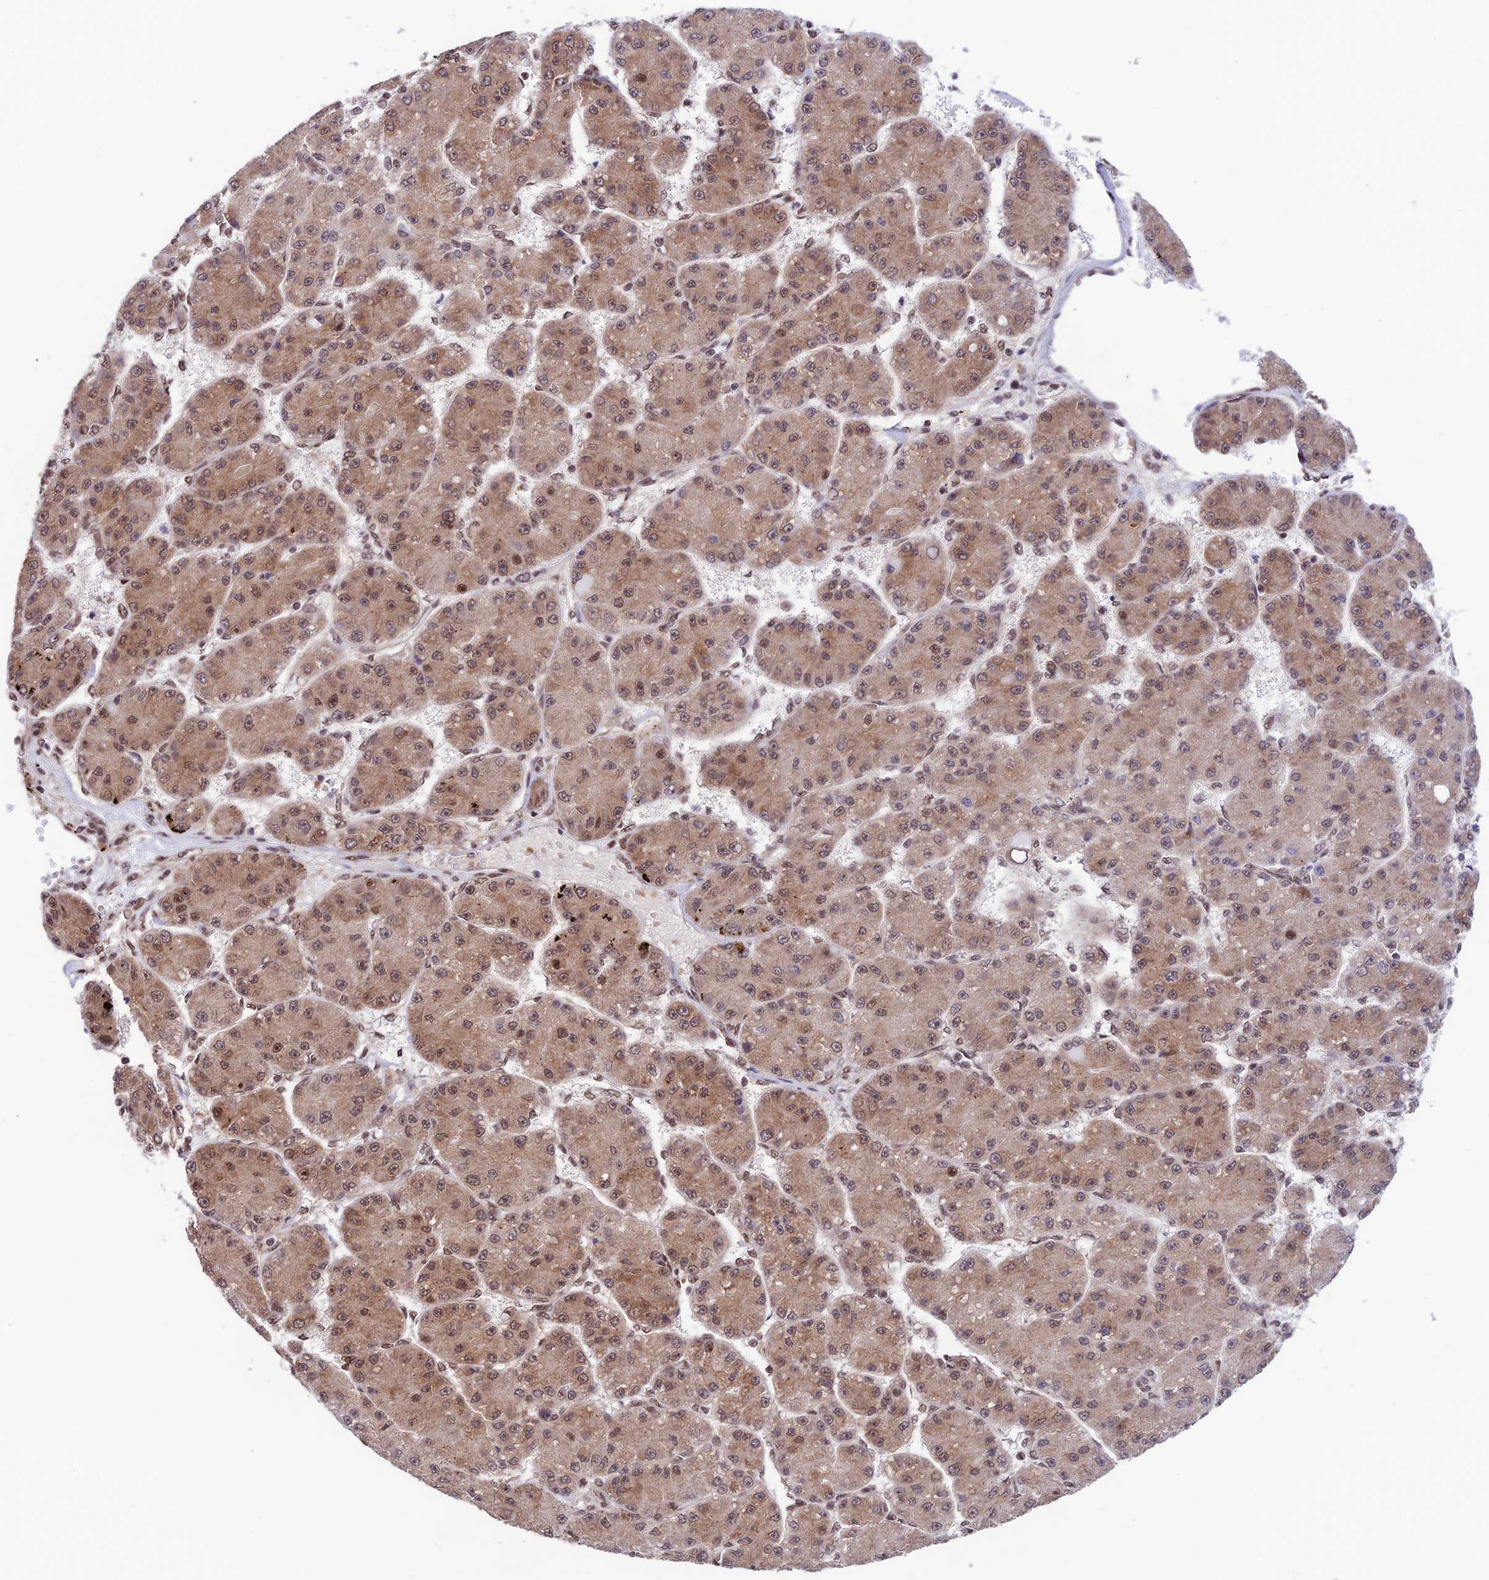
{"staining": {"intensity": "moderate", "quantity": ">75%", "location": "cytoplasmic/membranous,nuclear"}, "tissue": "liver cancer", "cell_type": "Tumor cells", "image_type": "cancer", "snomed": [{"axis": "morphology", "description": "Carcinoma, Hepatocellular, NOS"}, {"axis": "topography", "description": "Liver"}], "caption": "The histopathology image shows immunohistochemical staining of liver cancer (hepatocellular carcinoma). There is moderate cytoplasmic/membranous and nuclear staining is seen in approximately >75% of tumor cells. (Brightfield microscopy of DAB IHC at high magnification).", "gene": "RBM42", "patient": {"sex": "male", "age": 67}}